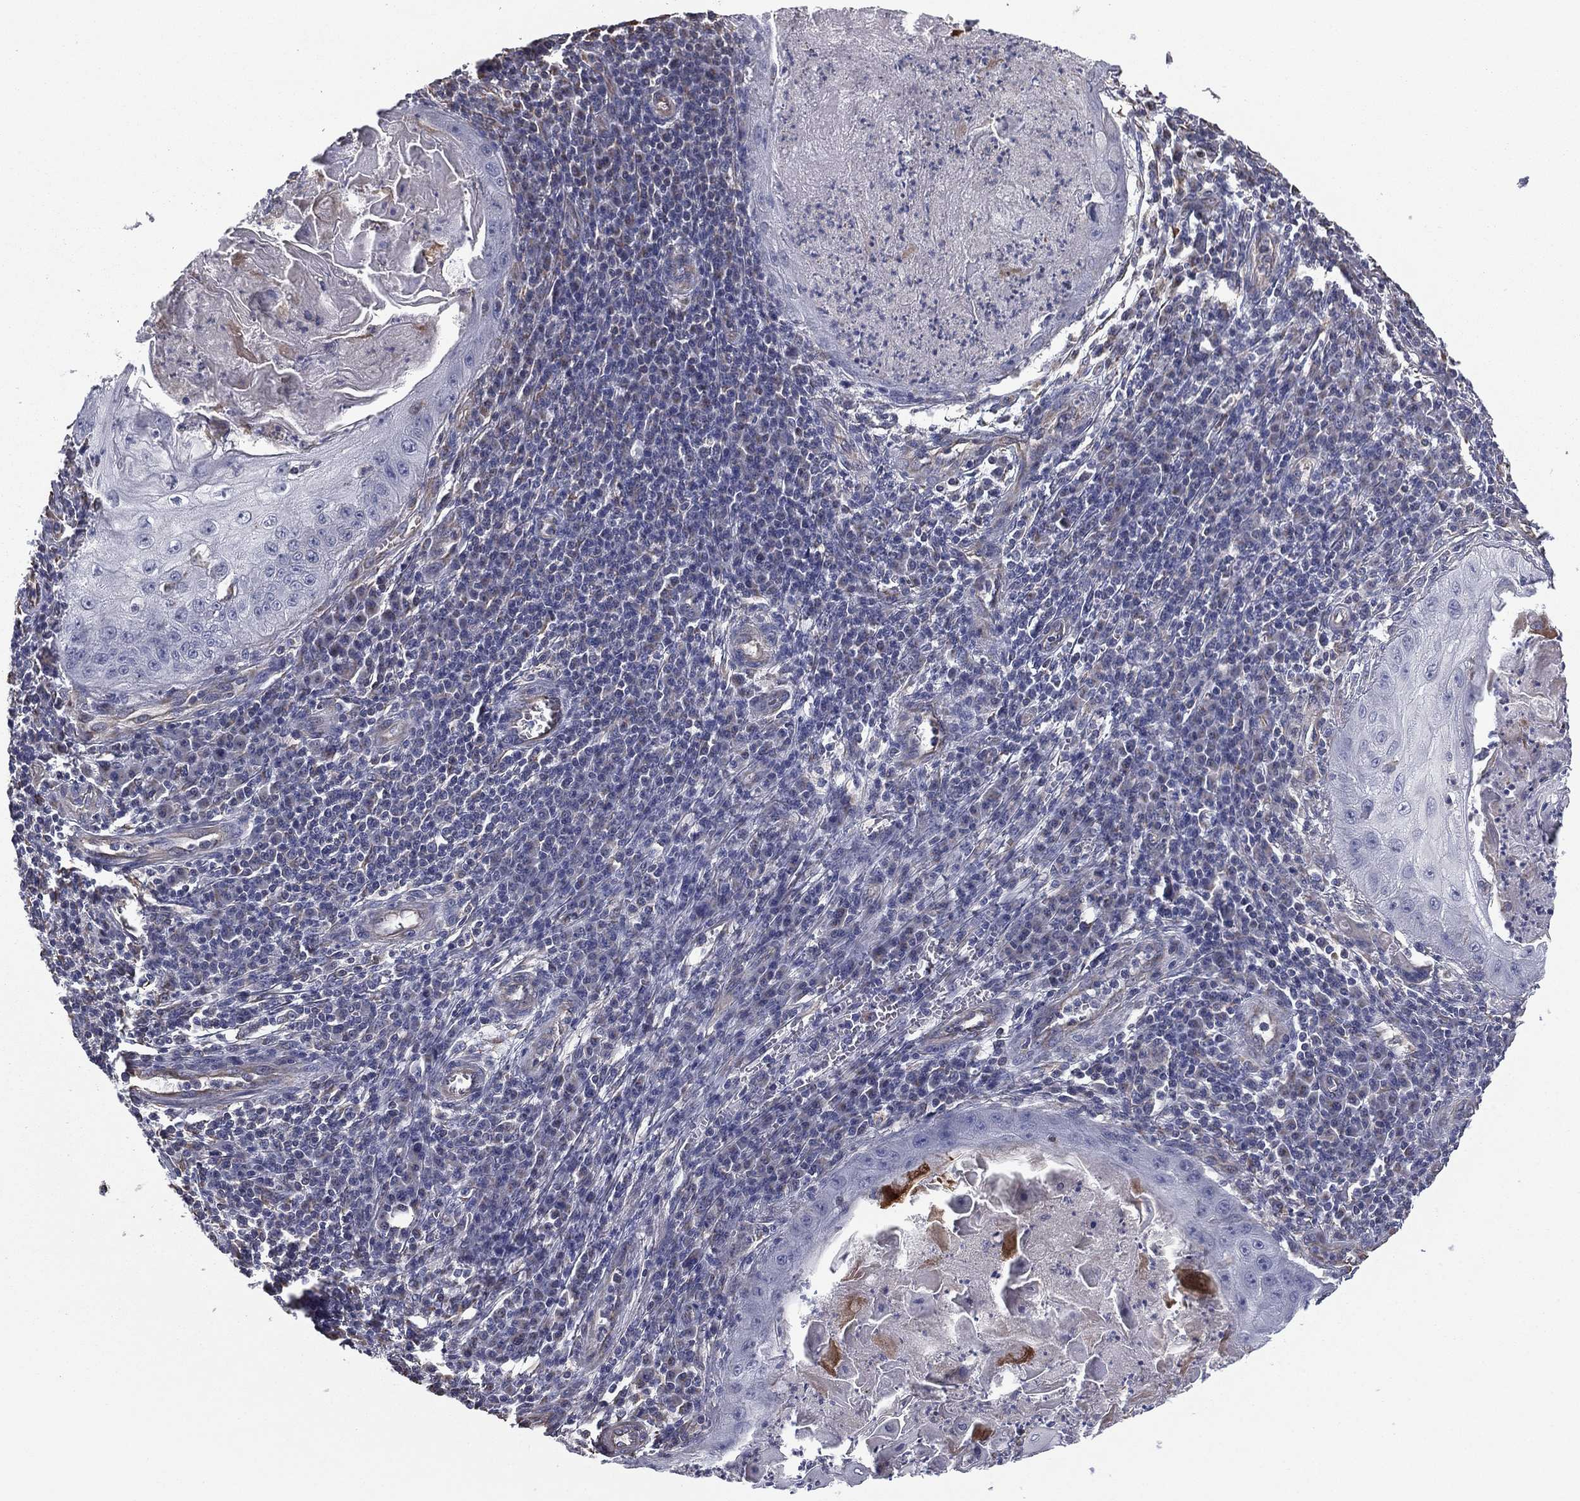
{"staining": {"intensity": "negative", "quantity": "none", "location": "none"}, "tissue": "skin cancer", "cell_type": "Tumor cells", "image_type": "cancer", "snomed": [{"axis": "morphology", "description": "Squamous cell carcinoma, NOS"}, {"axis": "topography", "description": "Skin"}], "caption": "A photomicrograph of human squamous cell carcinoma (skin) is negative for staining in tumor cells.", "gene": "SCUBE1", "patient": {"sex": "male", "age": 70}}